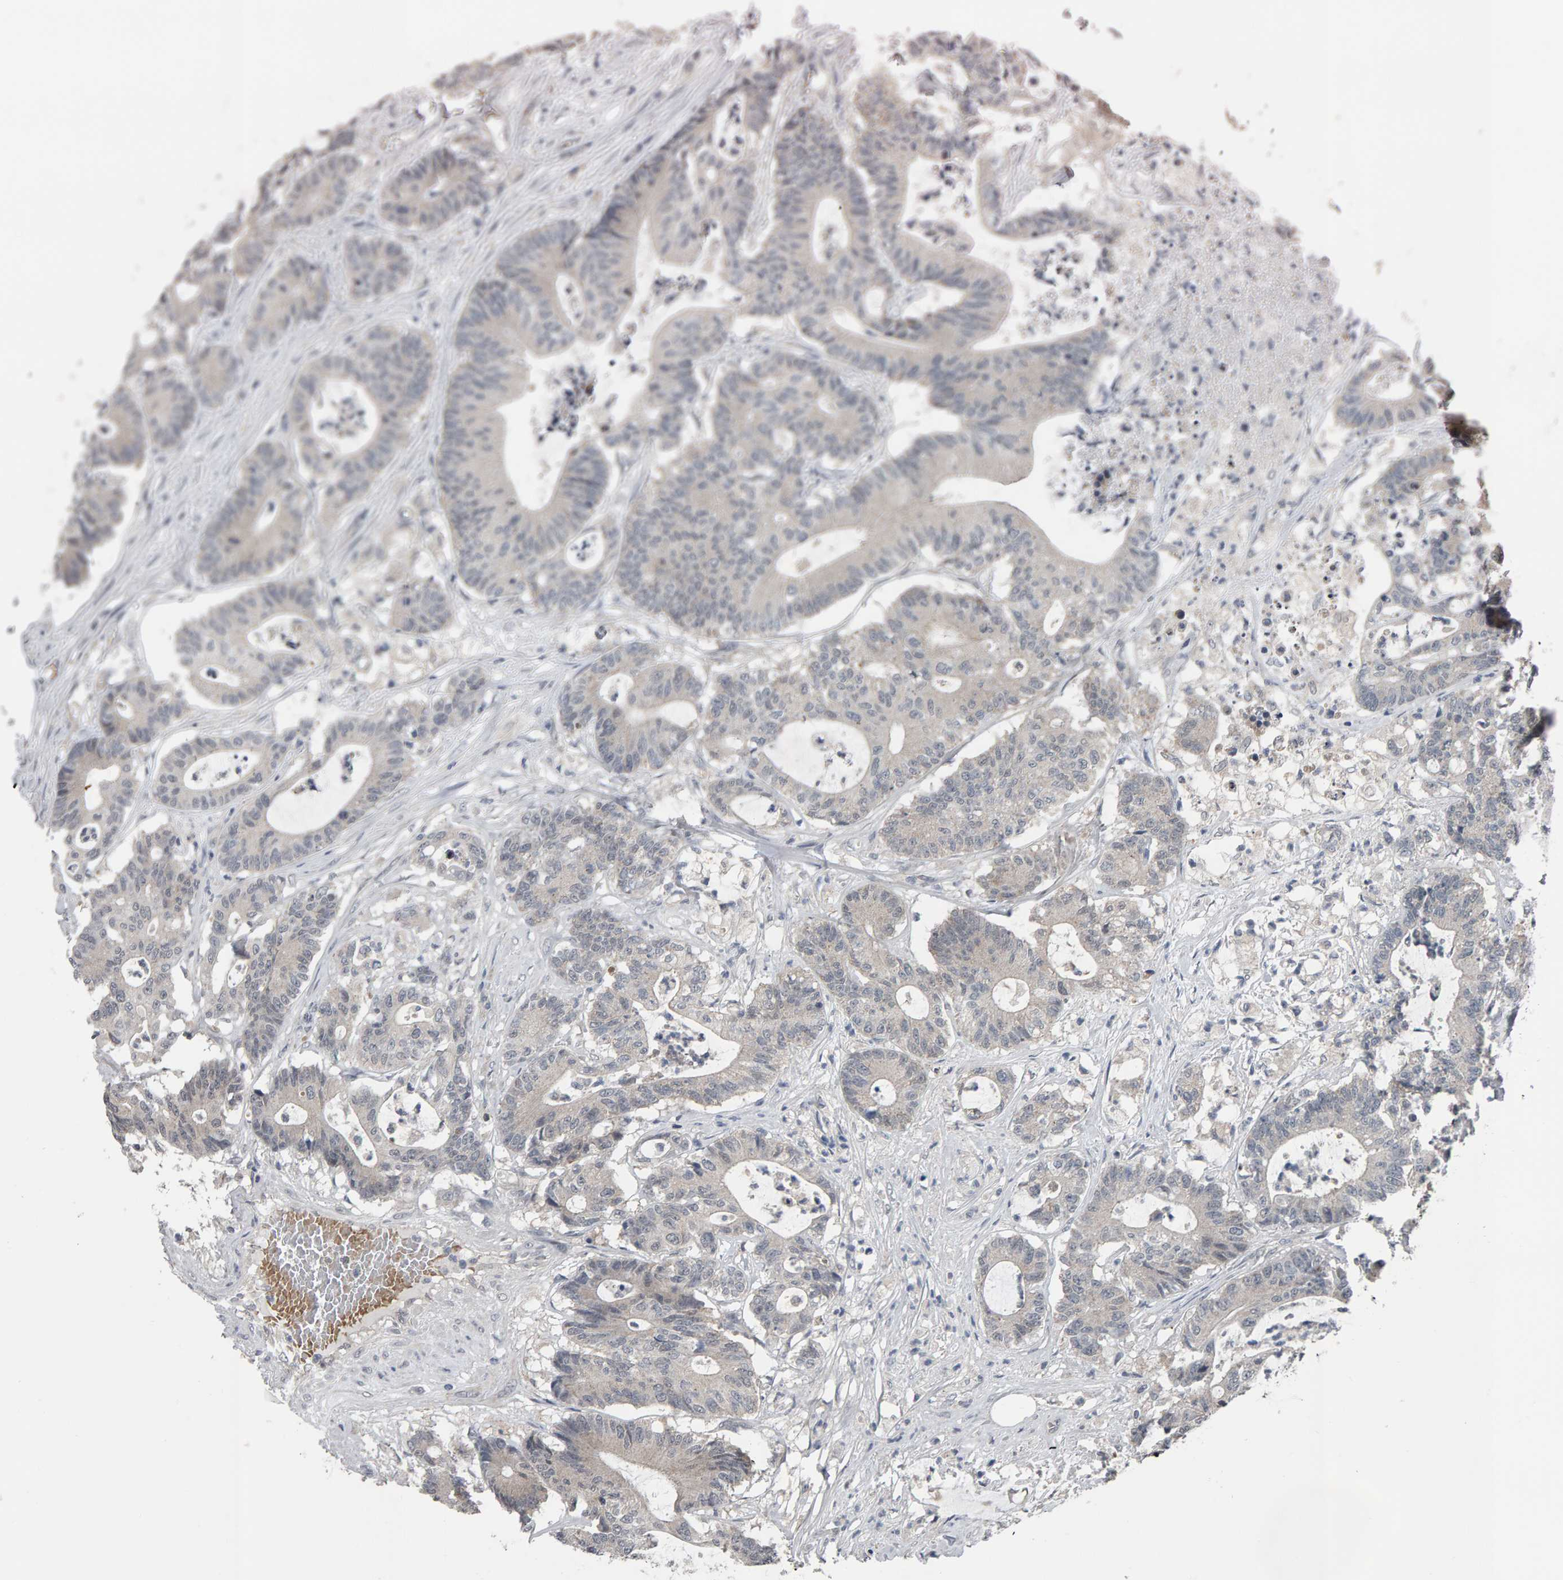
{"staining": {"intensity": "weak", "quantity": ">75%", "location": "cytoplasmic/membranous"}, "tissue": "colorectal cancer", "cell_type": "Tumor cells", "image_type": "cancer", "snomed": [{"axis": "morphology", "description": "Adenocarcinoma, NOS"}, {"axis": "topography", "description": "Colon"}], "caption": "This histopathology image reveals adenocarcinoma (colorectal) stained with IHC to label a protein in brown. The cytoplasmic/membranous of tumor cells show weak positivity for the protein. Nuclei are counter-stained blue.", "gene": "COASY", "patient": {"sex": "female", "age": 84}}